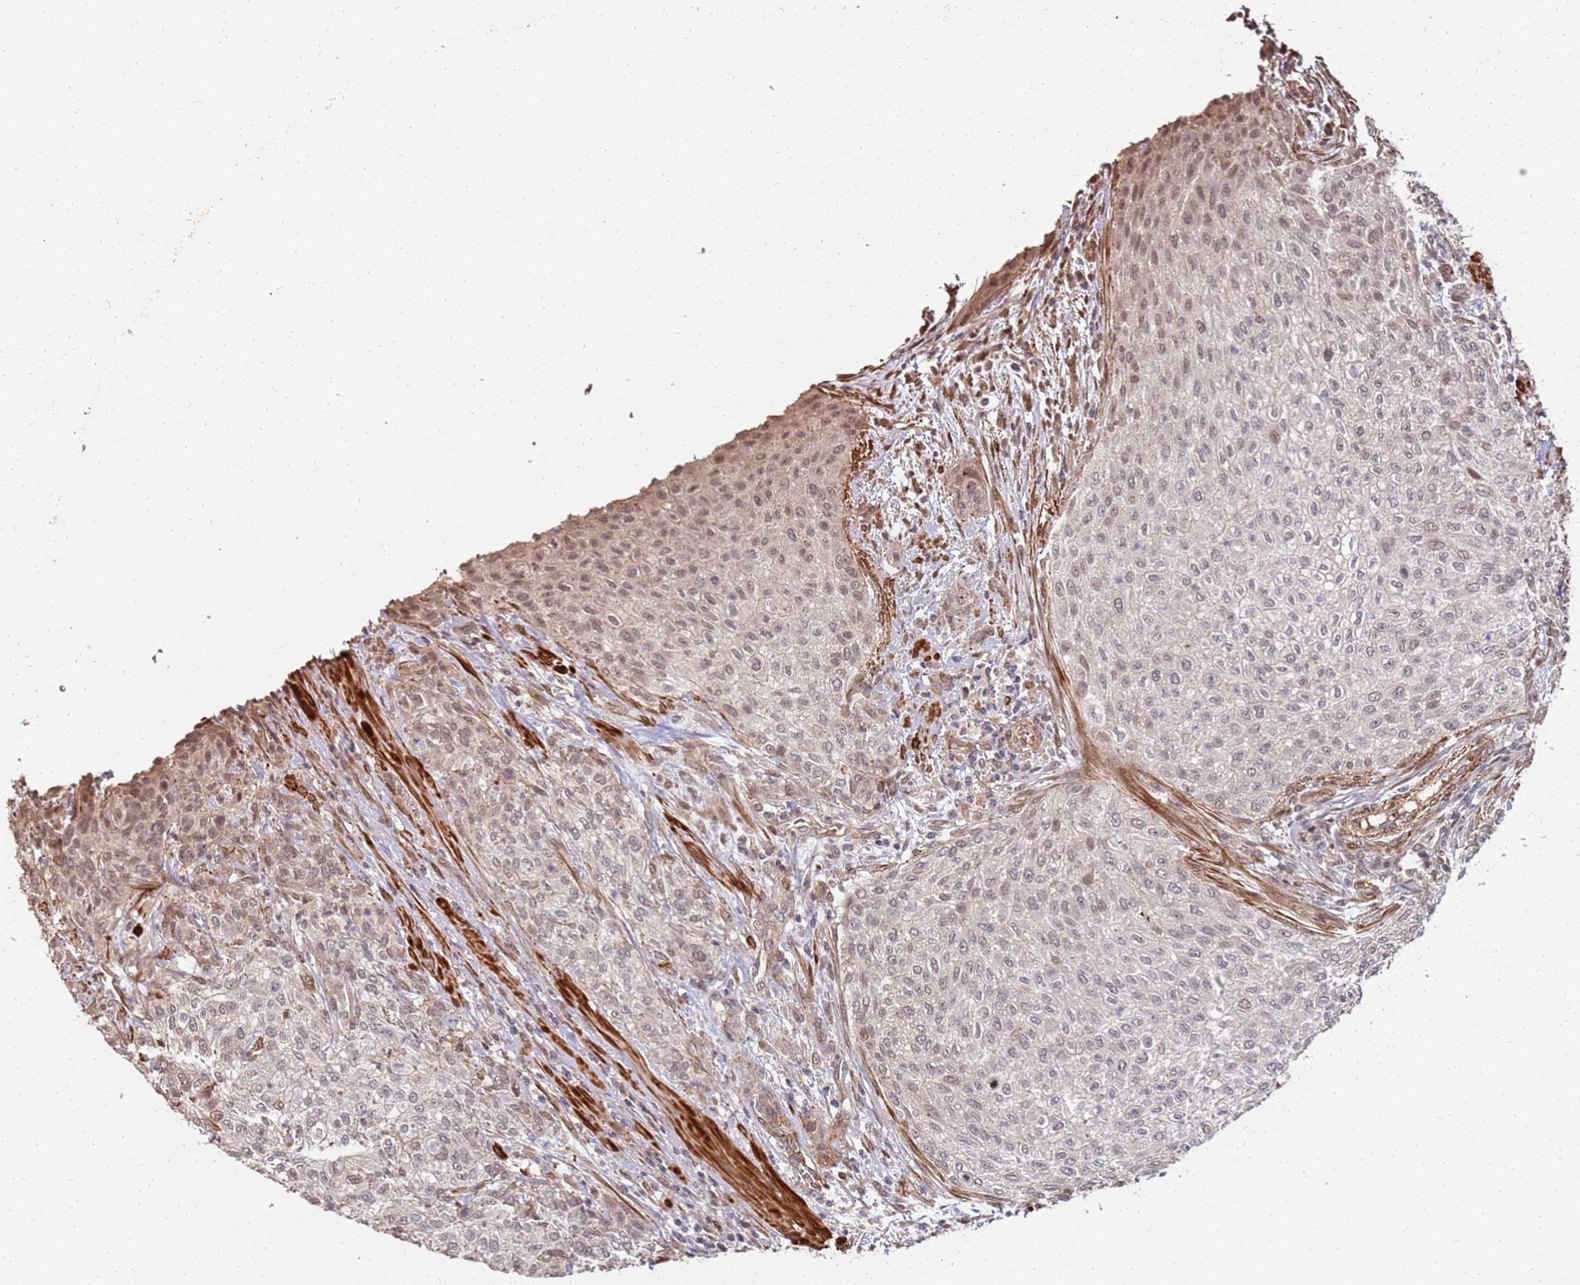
{"staining": {"intensity": "moderate", "quantity": ">75%", "location": "nuclear"}, "tissue": "urothelial cancer", "cell_type": "Tumor cells", "image_type": "cancer", "snomed": [{"axis": "morphology", "description": "Normal tissue, NOS"}, {"axis": "morphology", "description": "Urothelial carcinoma, NOS"}, {"axis": "topography", "description": "Urinary bladder"}, {"axis": "topography", "description": "Peripheral nerve tissue"}], "caption": "Protein analysis of urothelial cancer tissue reveals moderate nuclear expression in approximately >75% of tumor cells.", "gene": "ST18", "patient": {"sex": "male", "age": 35}}